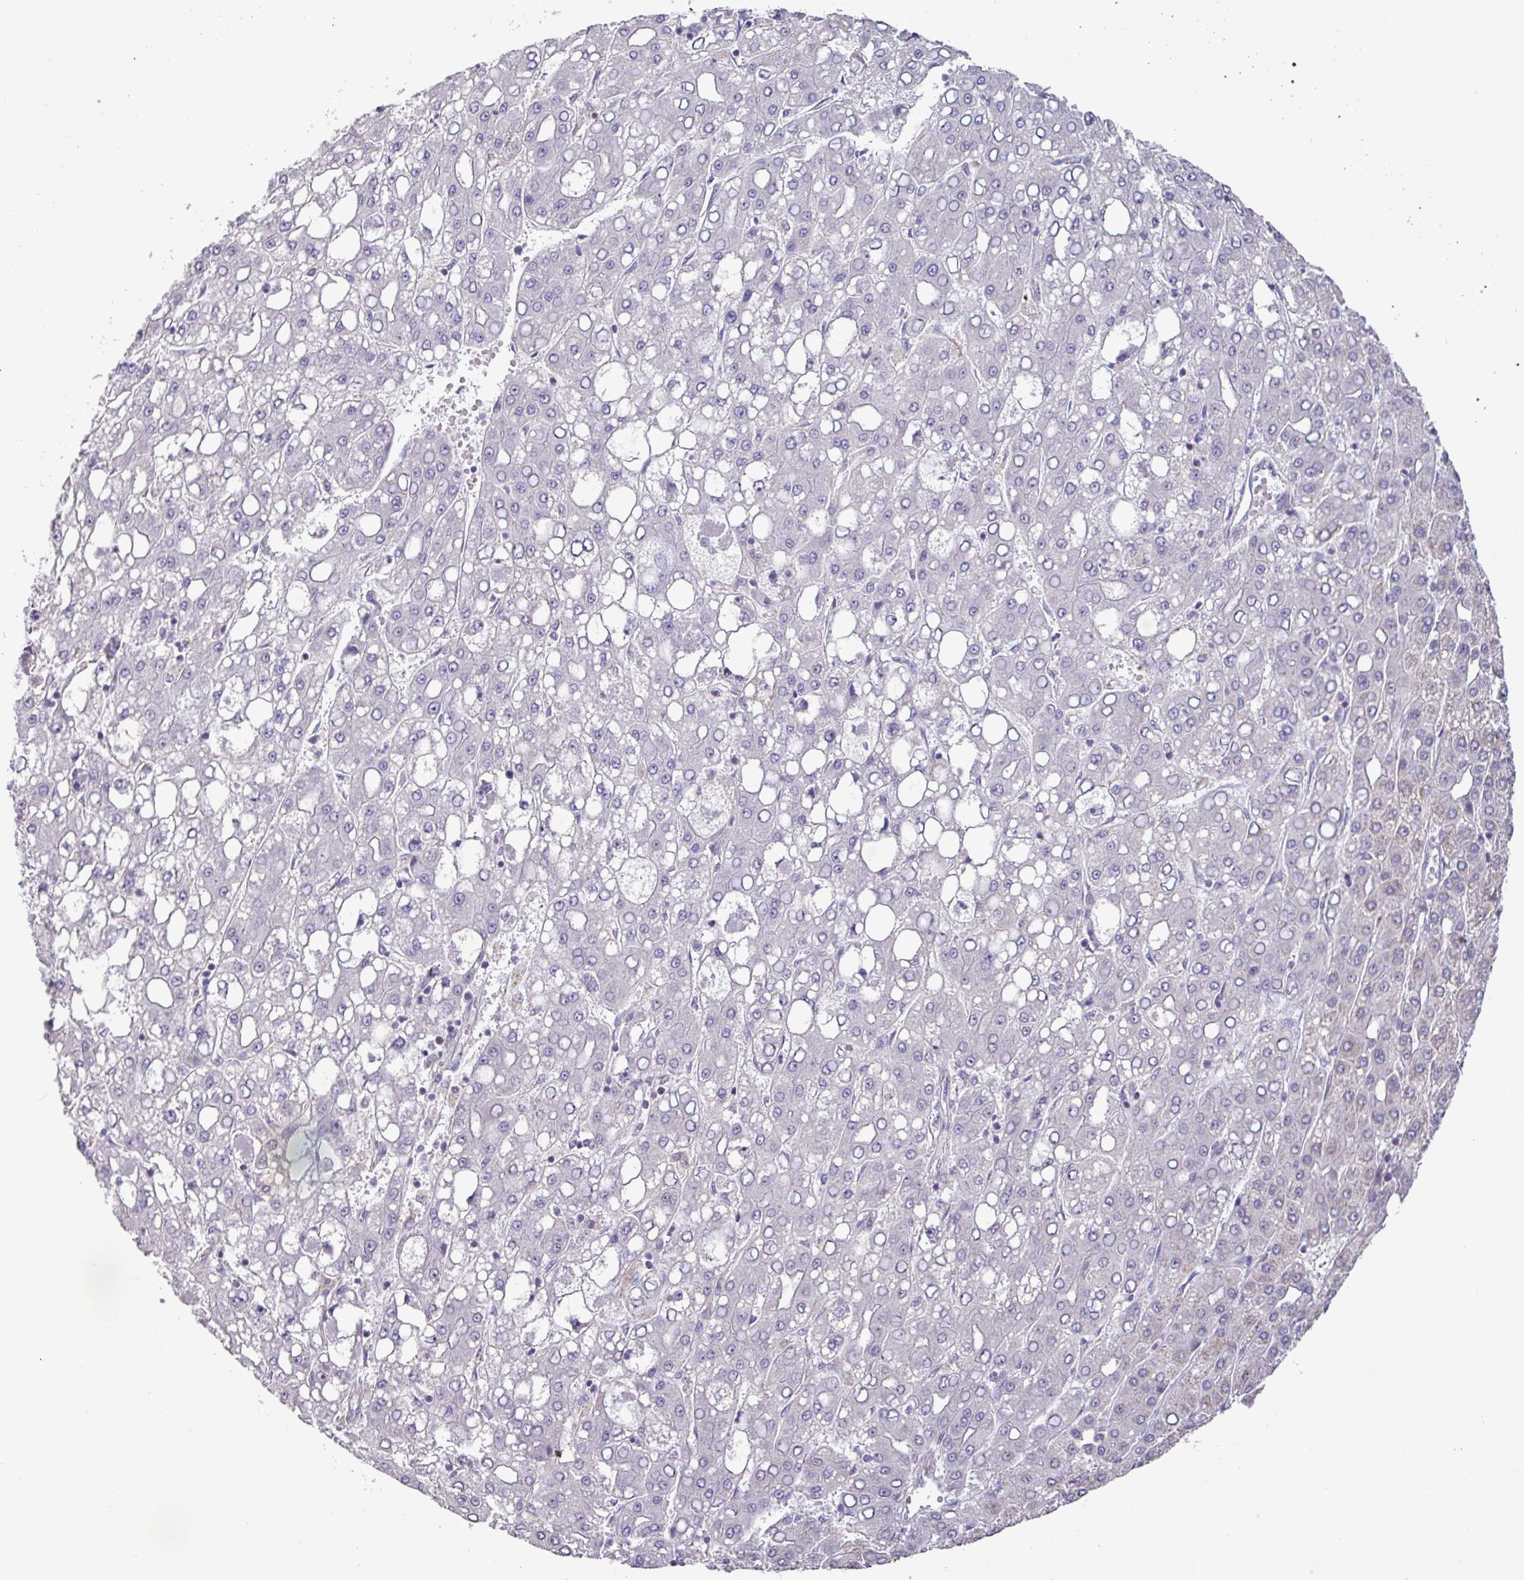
{"staining": {"intensity": "weak", "quantity": "25%-75%", "location": "cytoplasmic/membranous"}, "tissue": "liver cancer", "cell_type": "Tumor cells", "image_type": "cancer", "snomed": [{"axis": "morphology", "description": "Carcinoma, Hepatocellular, NOS"}, {"axis": "topography", "description": "Liver"}], "caption": "Brown immunohistochemical staining in liver cancer (hepatocellular carcinoma) shows weak cytoplasmic/membranous positivity in about 25%-75% of tumor cells. (Brightfield microscopy of DAB IHC at high magnification).", "gene": "MT-ND4", "patient": {"sex": "male", "age": 65}}